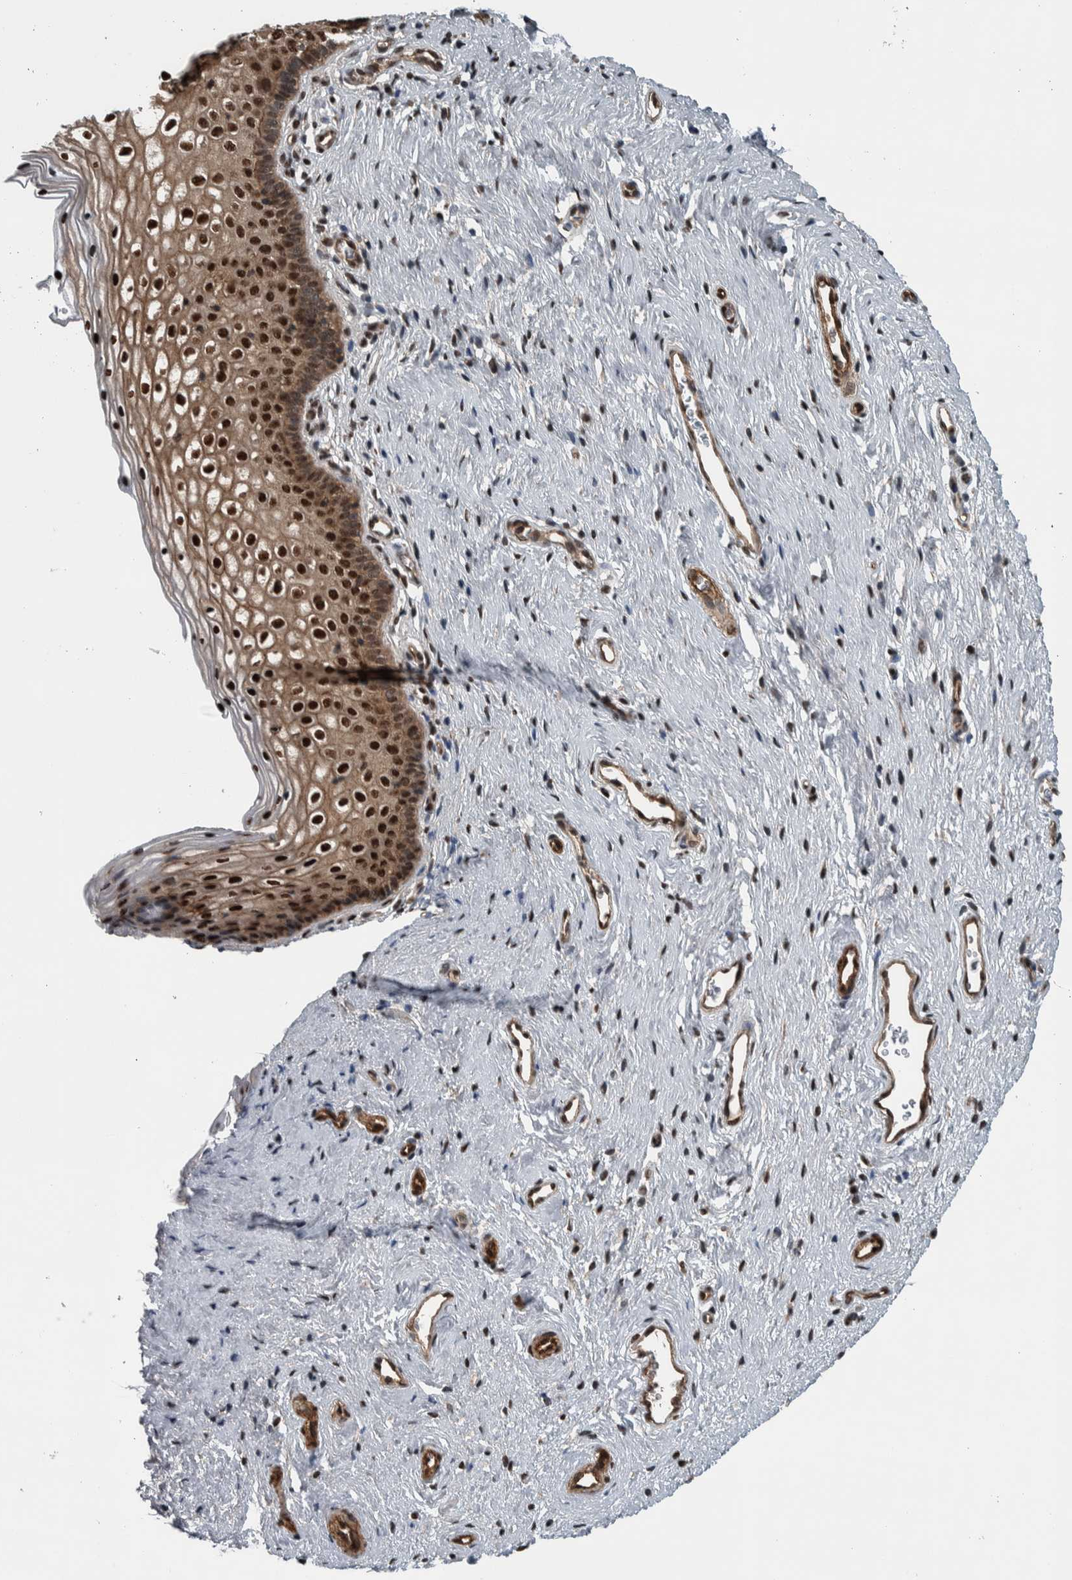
{"staining": {"intensity": "strong", "quantity": ">75%", "location": "cytoplasmic/membranous,nuclear"}, "tissue": "cervix", "cell_type": "Glandular cells", "image_type": "normal", "snomed": [{"axis": "morphology", "description": "Normal tissue, NOS"}, {"axis": "topography", "description": "Cervix"}], "caption": "Immunohistochemistry (IHC) histopathology image of unremarkable cervix stained for a protein (brown), which exhibits high levels of strong cytoplasmic/membranous,nuclear positivity in about >75% of glandular cells.", "gene": "FAM135B", "patient": {"sex": "female", "age": 27}}